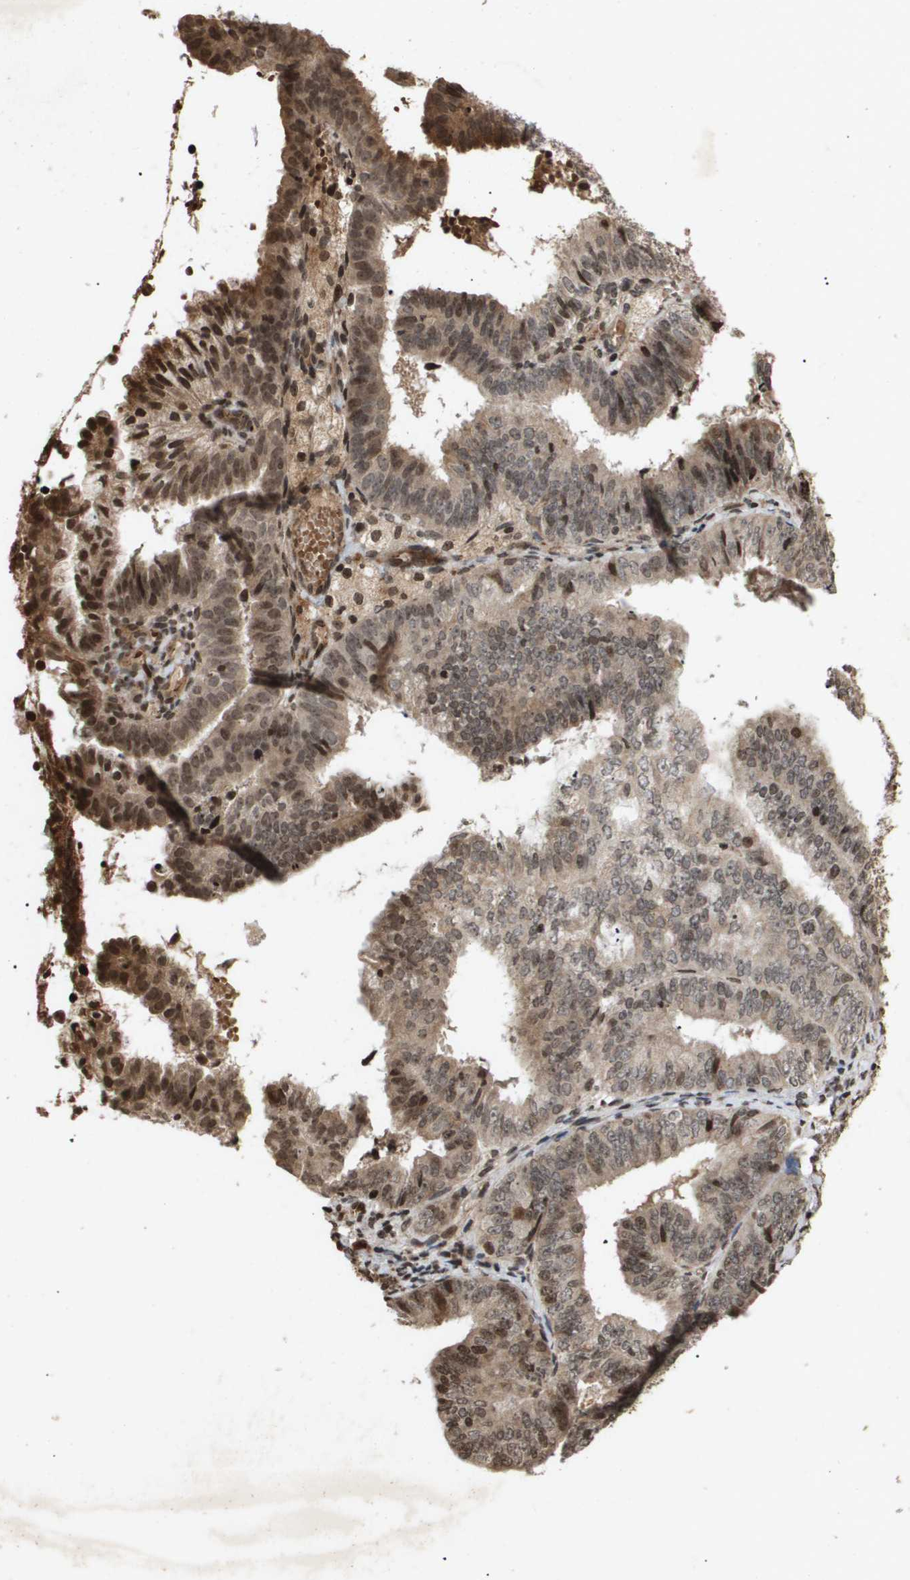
{"staining": {"intensity": "moderate", "quantity": "25%-75%", "location": "cytoplasmic/membranous,nuclear"}, "tissue": "endometrial cancer", "cell_type": "Tumor cells", "image_type": "cancer", "snomed": [{"axis": "morphology", "description": "Adenocarcinoma, NOS"}, {"axis": "topography", "description": "Endometrium"}], "caption": "A high-resolution histopathology image shows immunohistochemistry staining of endometrial cancer, which exhibits moderate cytoplasmic/membranous and nuclear staining in approximately 25%-75% of tumor cells.", "gene": "HSPA6", "patient": {"sex": "female", "age": 63}}